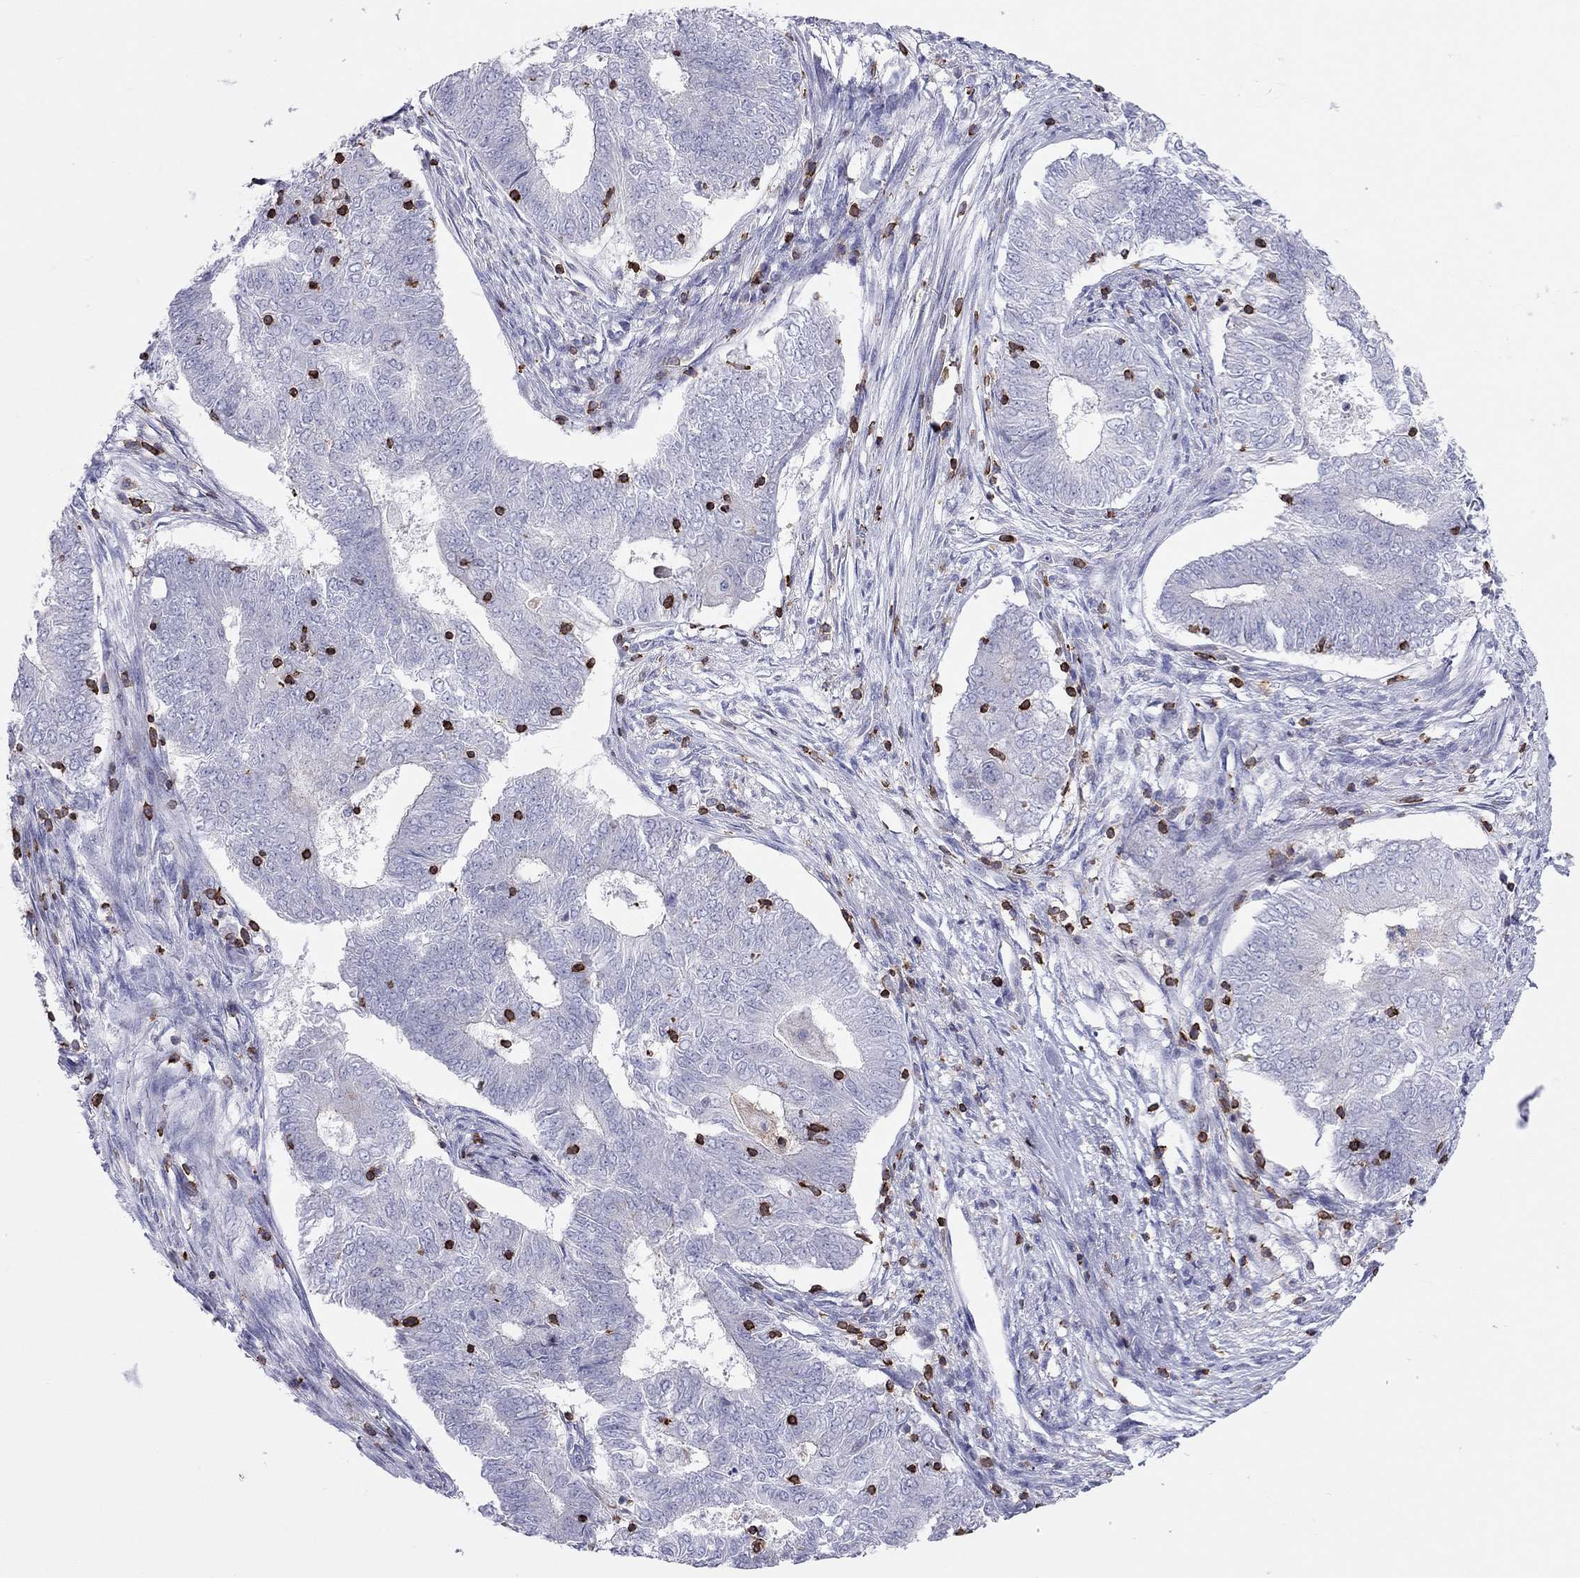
{"staining": {"intensity": "negative", "quantity": "none", "location": "none"}, "tissue": "endometrial cancer", "cell_type": "Tumor cells", "image_type": "cancer", "snomed": [{"axis": "morphology", "description": "Adenocarcinoma, NOS"}, {"axis": "topography", "description": "Endometrium"}], "caption": "Adenocarcinoma (endometrial) was stained to show a protein in brown. There is no significant staining in tumor cells.", "gene": "MND1", "patient": {"sex": "female", "age": 62}}